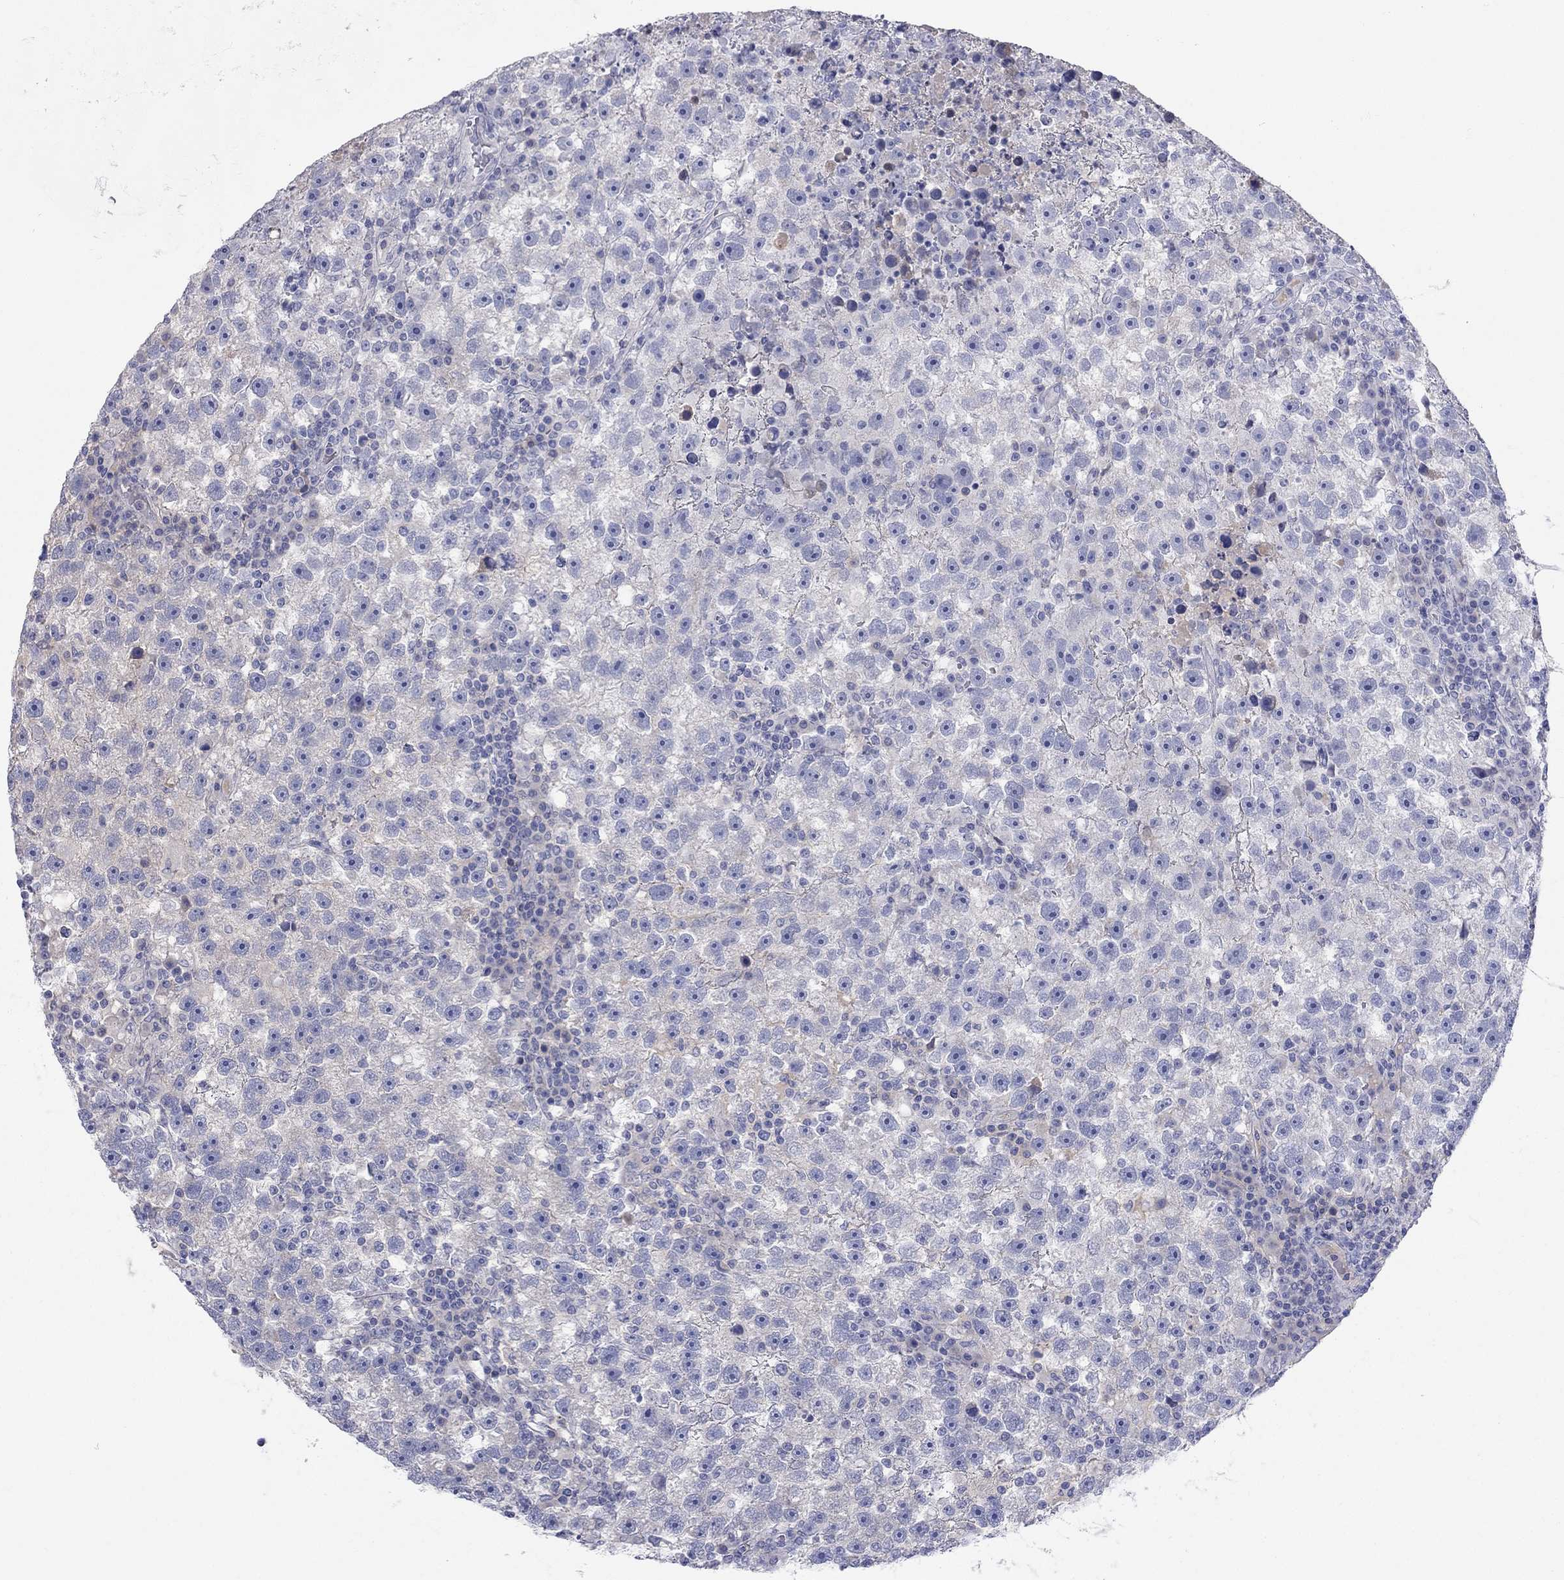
{"staining": {"intensity": "negative", "quantity": "none", "location": "none"}, "tissue": "testis cancer", "cell_type": "Tumor cells", "image_type": "cancer", "snomed": [{"axis": "morphology", "description": "Seminoma, NOS"}, {"axis": "topography", "description": "Testis"}], "caption": "A micrograph of testis cancer (seminoma) stained for a protein reveals no brown staining in tumor cells.", "gene": "ST7L", "patient": {"sex": "male", "age": 47}}